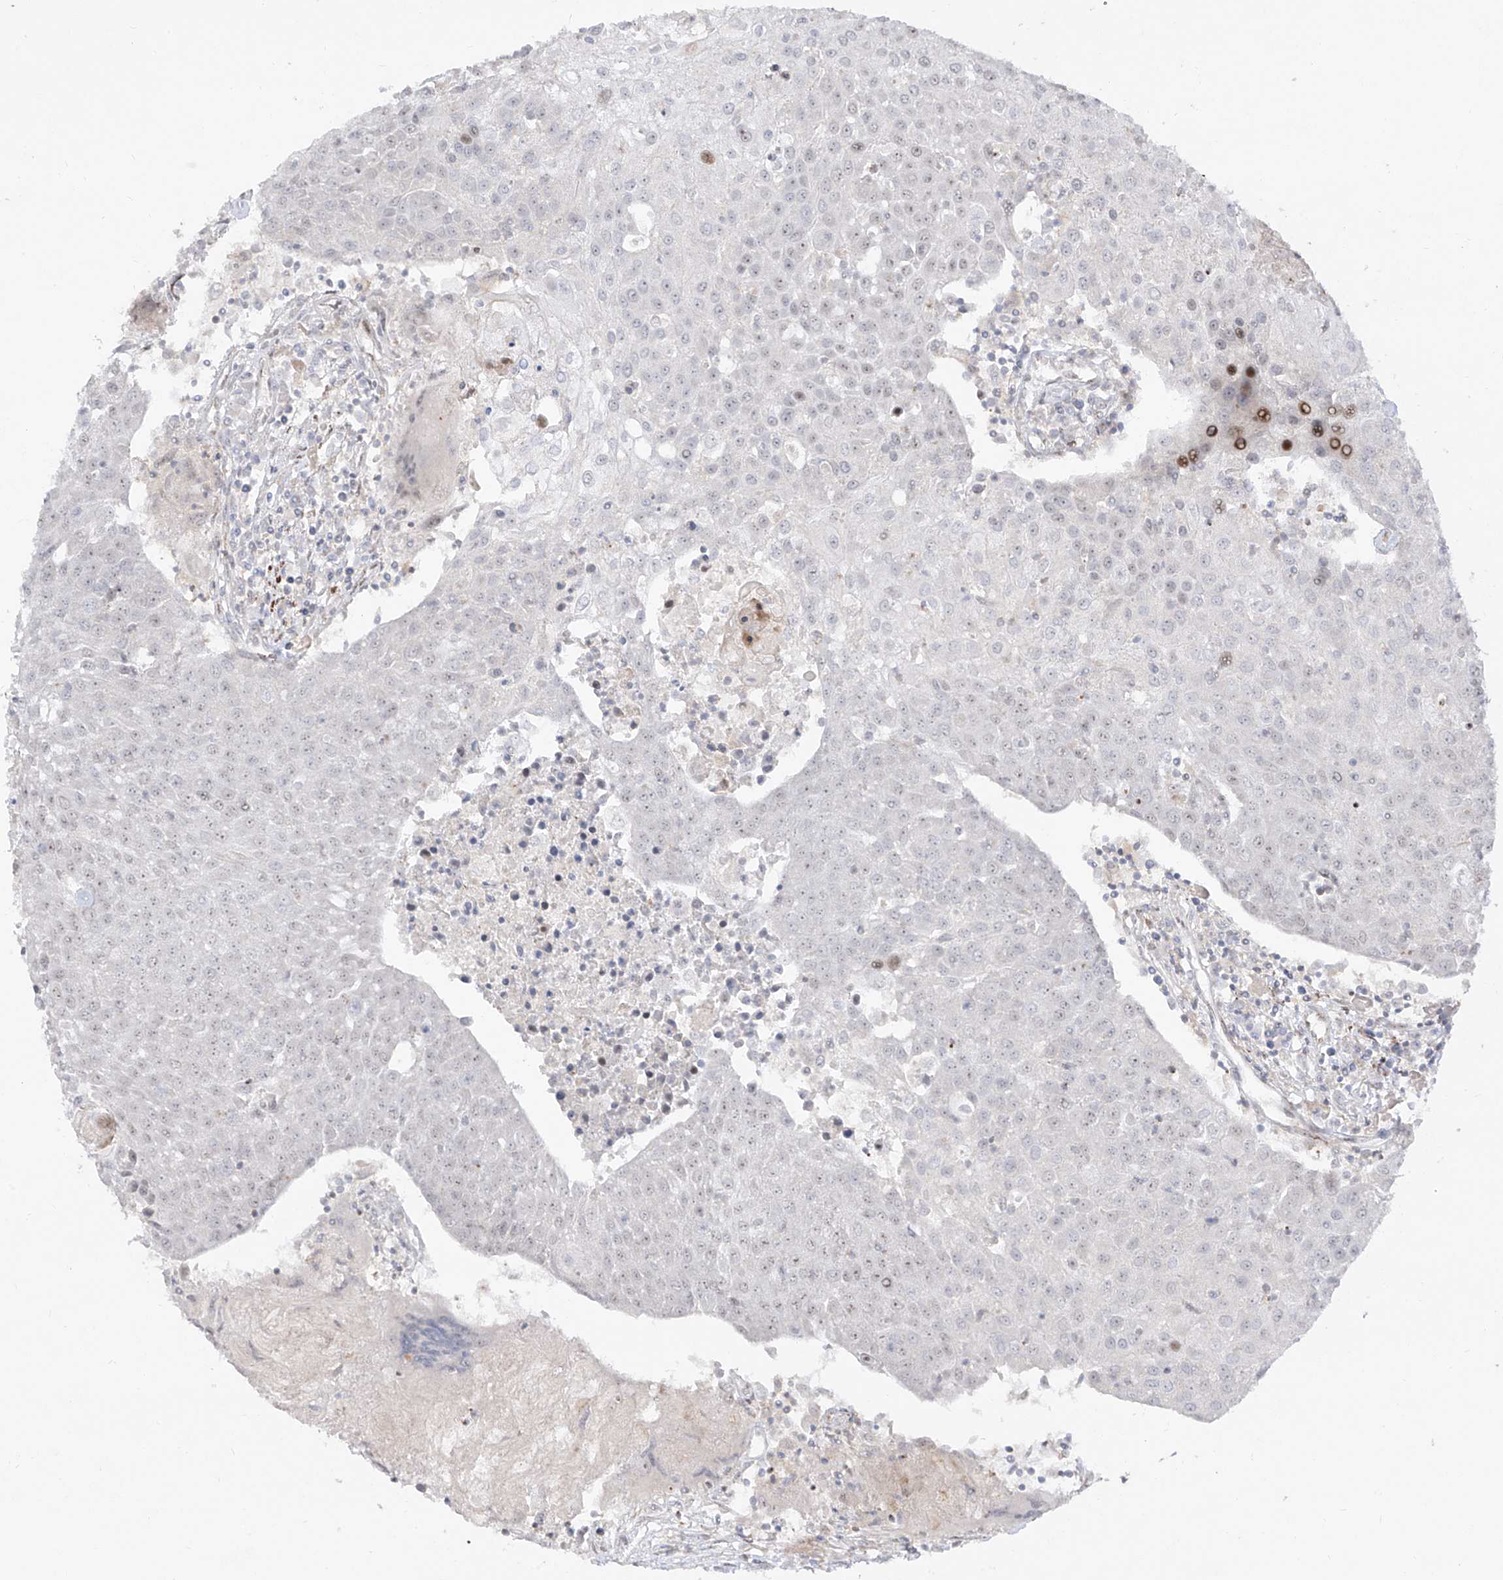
{"staining": {"intensity": "negative", "quantity": "none", "location": "none"}, "tissue": "urothelial cancer", "cell_type": "Tumor cells", "image_type": "cancer", "snomed": [{"axis": "morphology", "description": "Urothelial carcinoma, High grade"}, {"axis": "topography", "description": "Urinary bladder"}], "caption": "This histopathology image is of urothelial cancer stained with IHC to label a protein in brown with the nuclei are counter-stained blue. There is no expression in tumor cells.", "gene": "ZNF180", "patient": {"sex": "female", "age": 85}}